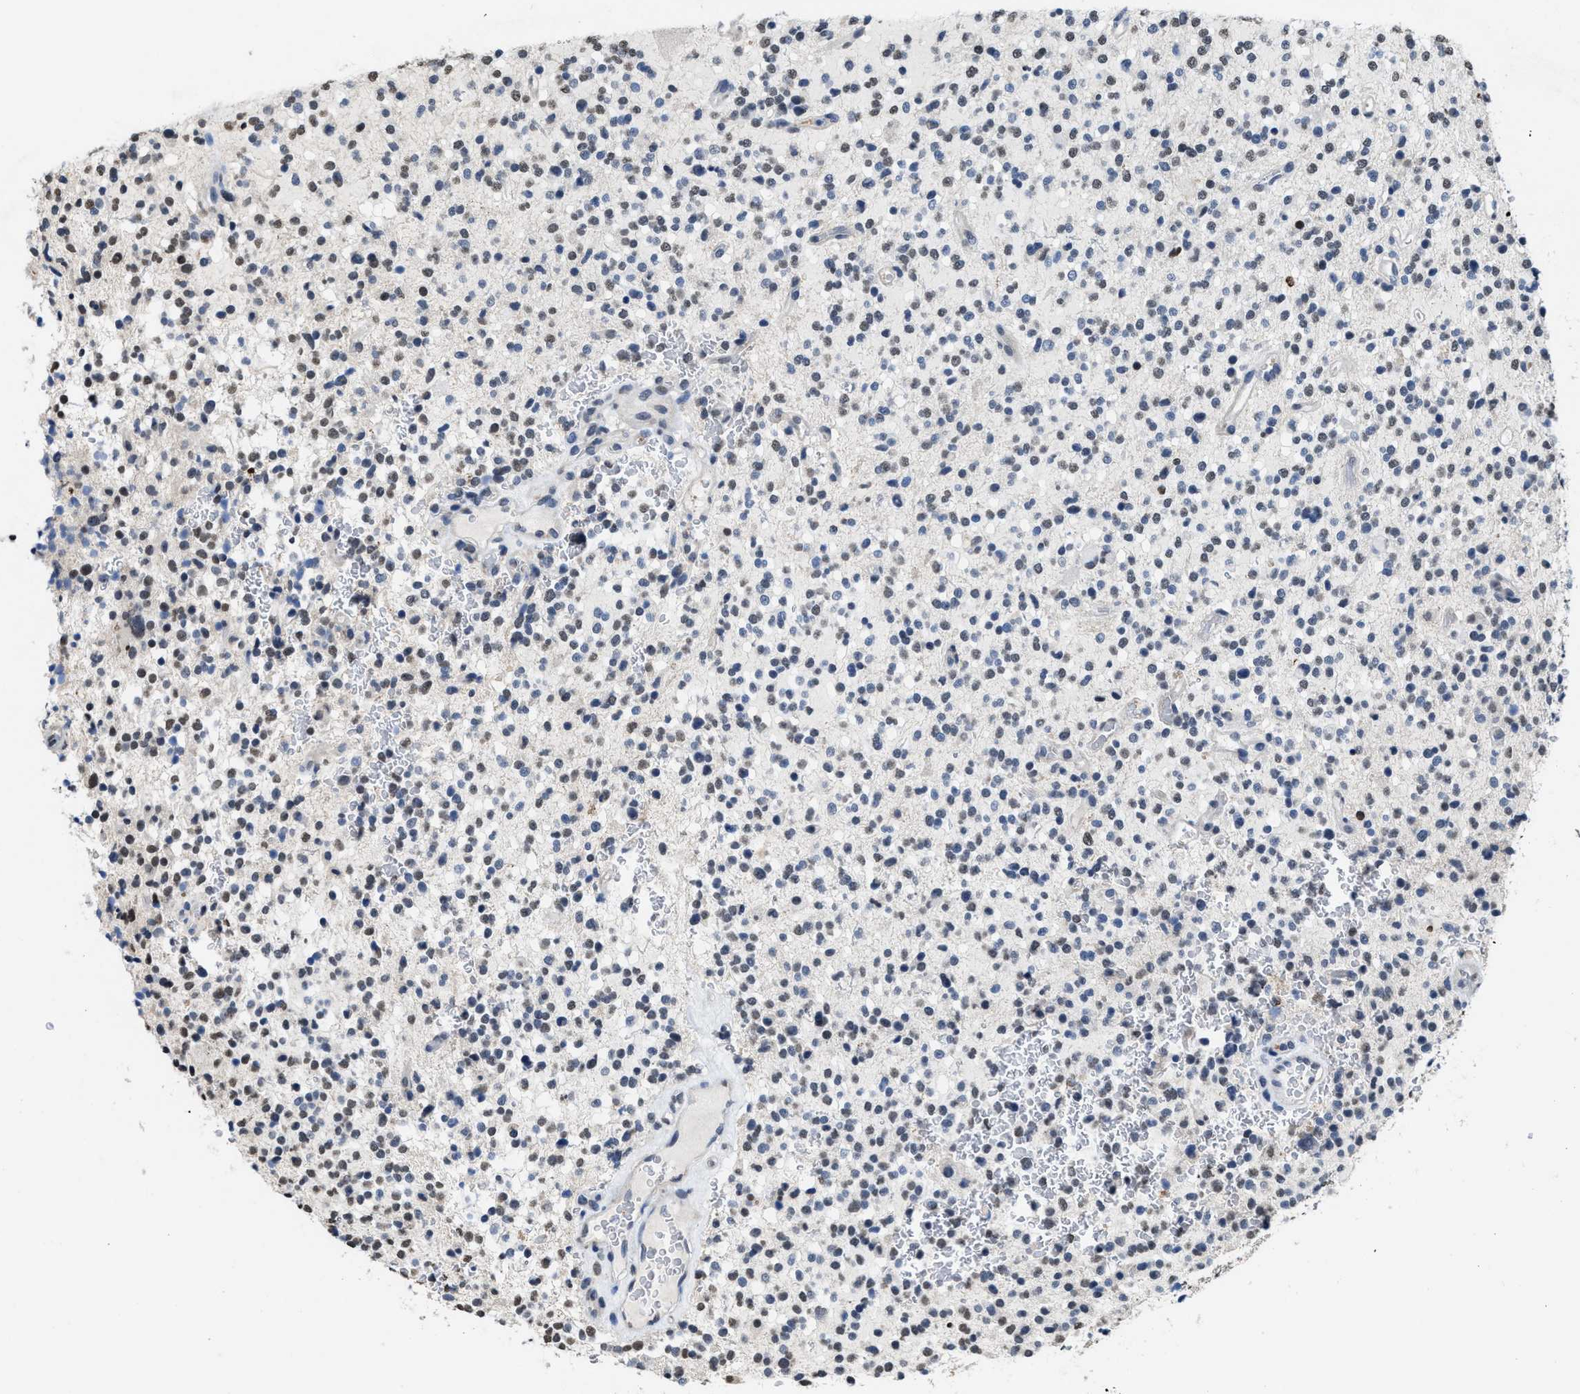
{"staining": {"intensity": "weak", "quantity": "25%-75%", "location": "nuclear"}, "tissue": "glioma", "cell_type": "Tumor cells", "image_type": "cancer", "snomed": [{"axis": "morphology", "description": "Glioma, malignant, High grade"}, {"axis": "topography", "description": "Brain"}], "caption": "The histopathology image shows staining of high-grade glioma (malignant), revealing weak nuclear protein expression (brown color) within tumor cells. The staining is performed using DAB (3,3'-diaminobenzidine) brown chromogen to label protein expression. The nuclei are counter-stained blue using hematoxylin.", "gene": "SUPT16H", "patient": {"sex": "male", "age": 48}}